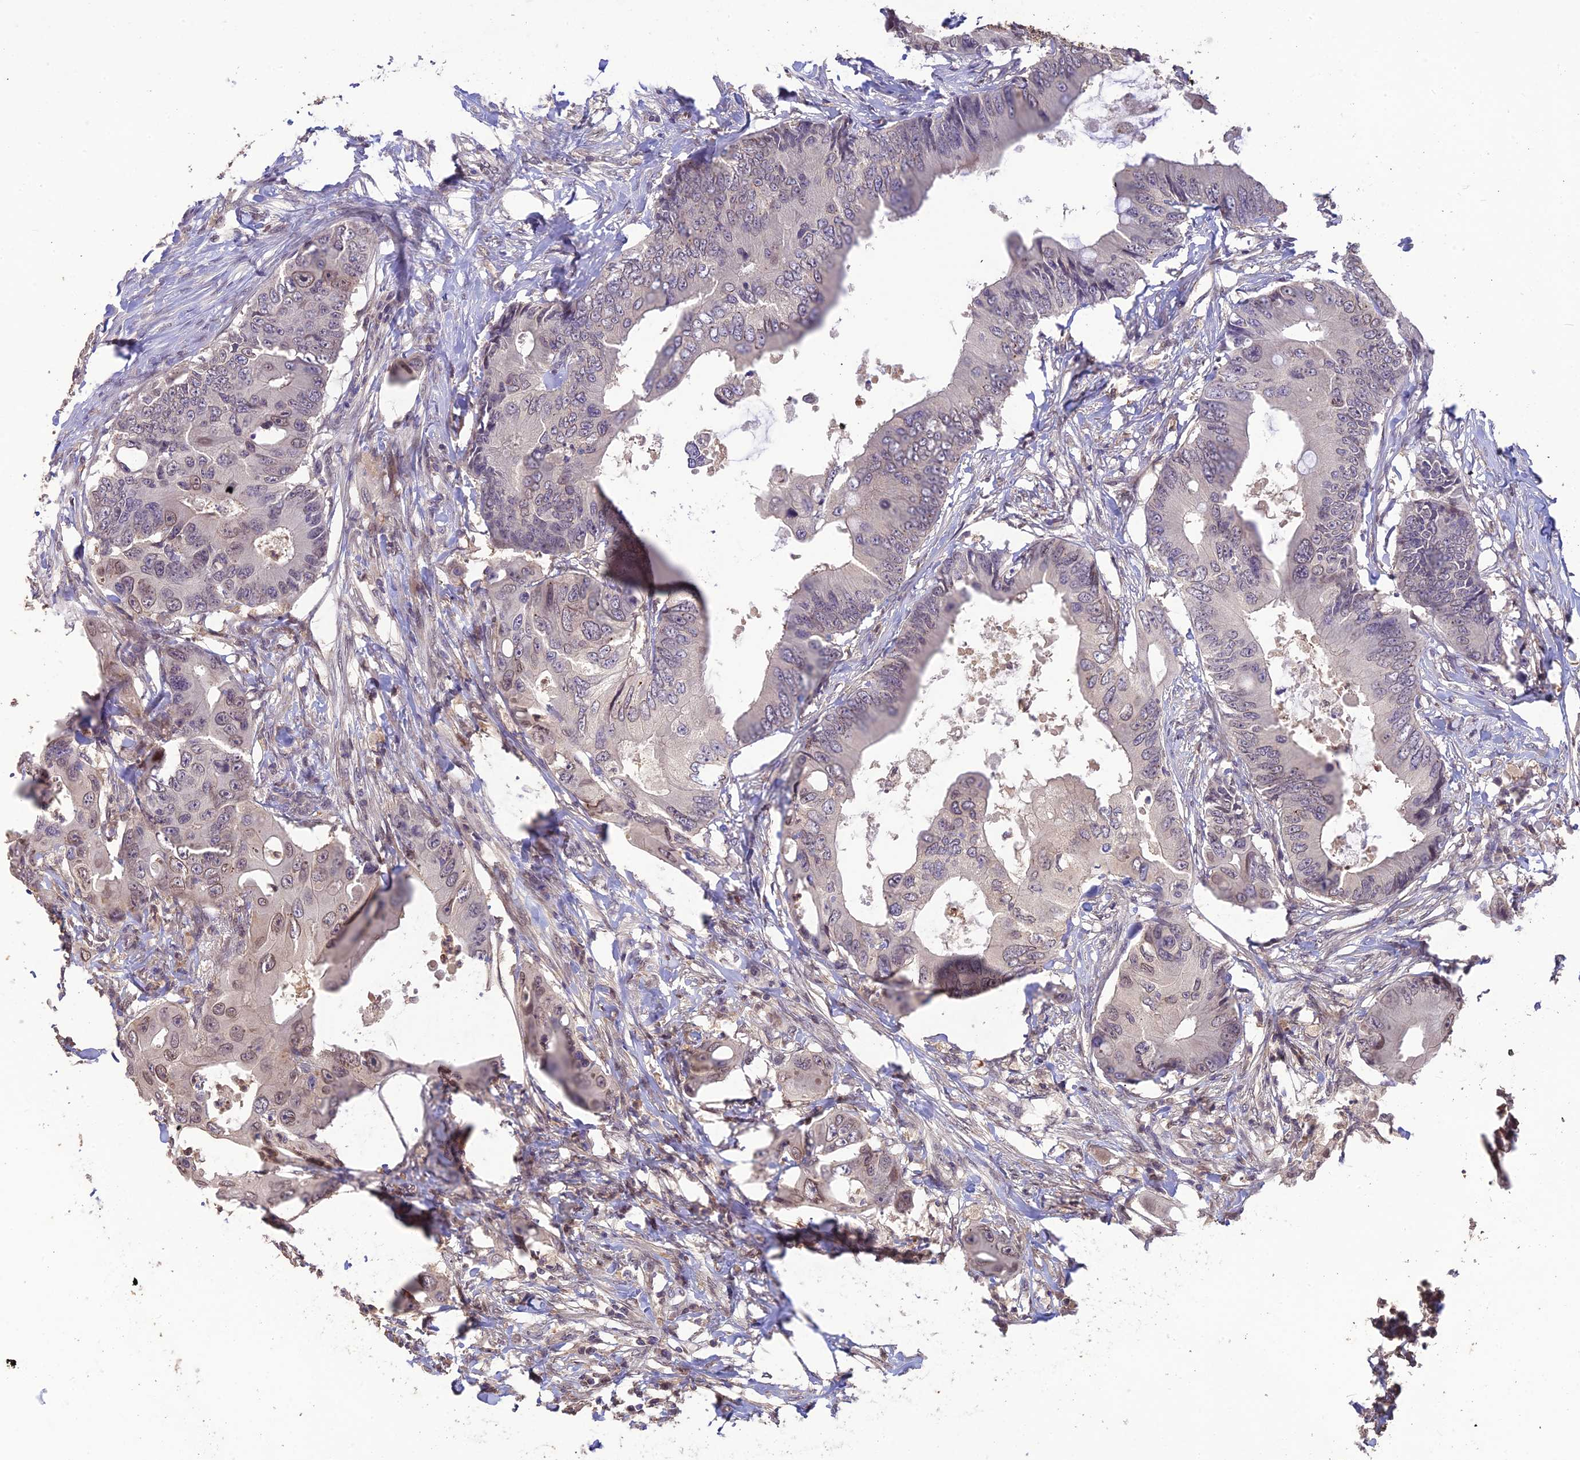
{"staining": {"intensity": "weak", "quantity": "<25%", "location": "cytoplasmic/membranous,nuclear"}, "tissue": "colorectal cancer", "cell_type": "Tumor cells", "image_type": "cancer", "snomed": [{"axis": "morphology", "description": "Adenocarcinoma, NOS"}, {"axis": "topography", "description": "Colon"}], "caption": "Adenocarcinoma (colorectal) was stained to show a protein in brown. There is no significant staining in tumor cells. (Brightfield microscopy of DAB immunohistochemistry at high magnification).", "gene": "BMT2", "patient": {"sex": "male", "age": 71}}